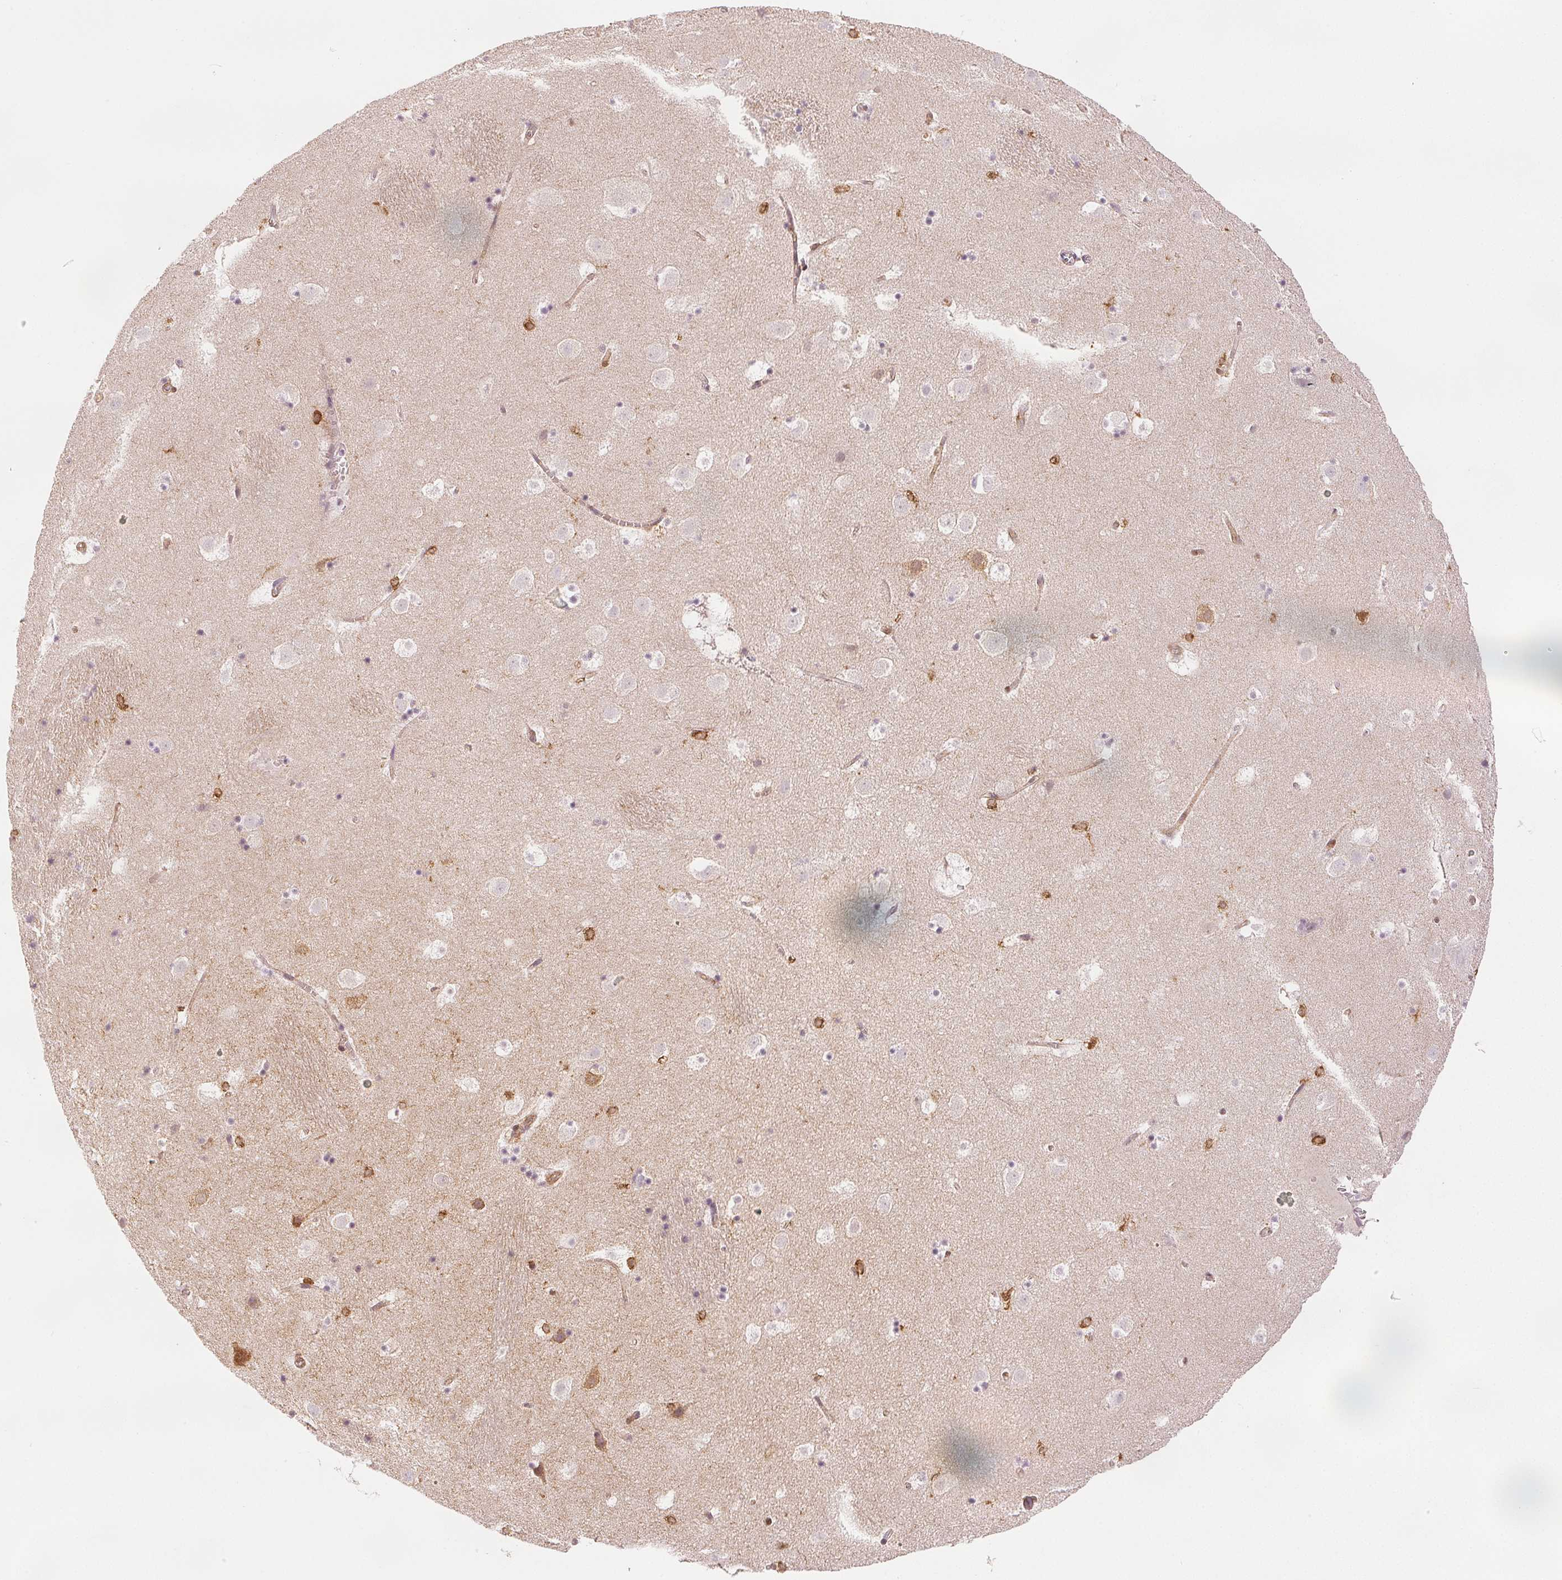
{"staining": {"intensity": "moderate", "quantity": "<25%", "location": "cytoplasmic/membranous"}, "tissue": "caudate", "cell_type": "Glial cells", "image_type": "normal", "snomed": [{"axis": "morphology", "description": "Normal tissue, NOS"}, {"axis": "topography", "description": "Lateral ventricle wall"}], "caption": "Glial cells demonstrate low levels of moderate cytoplasmic/membranous staining in approximately <25% of cells in normal caudate.", "gene": "DIAPH2", "patient": {"sex": "male", "age": 37}}